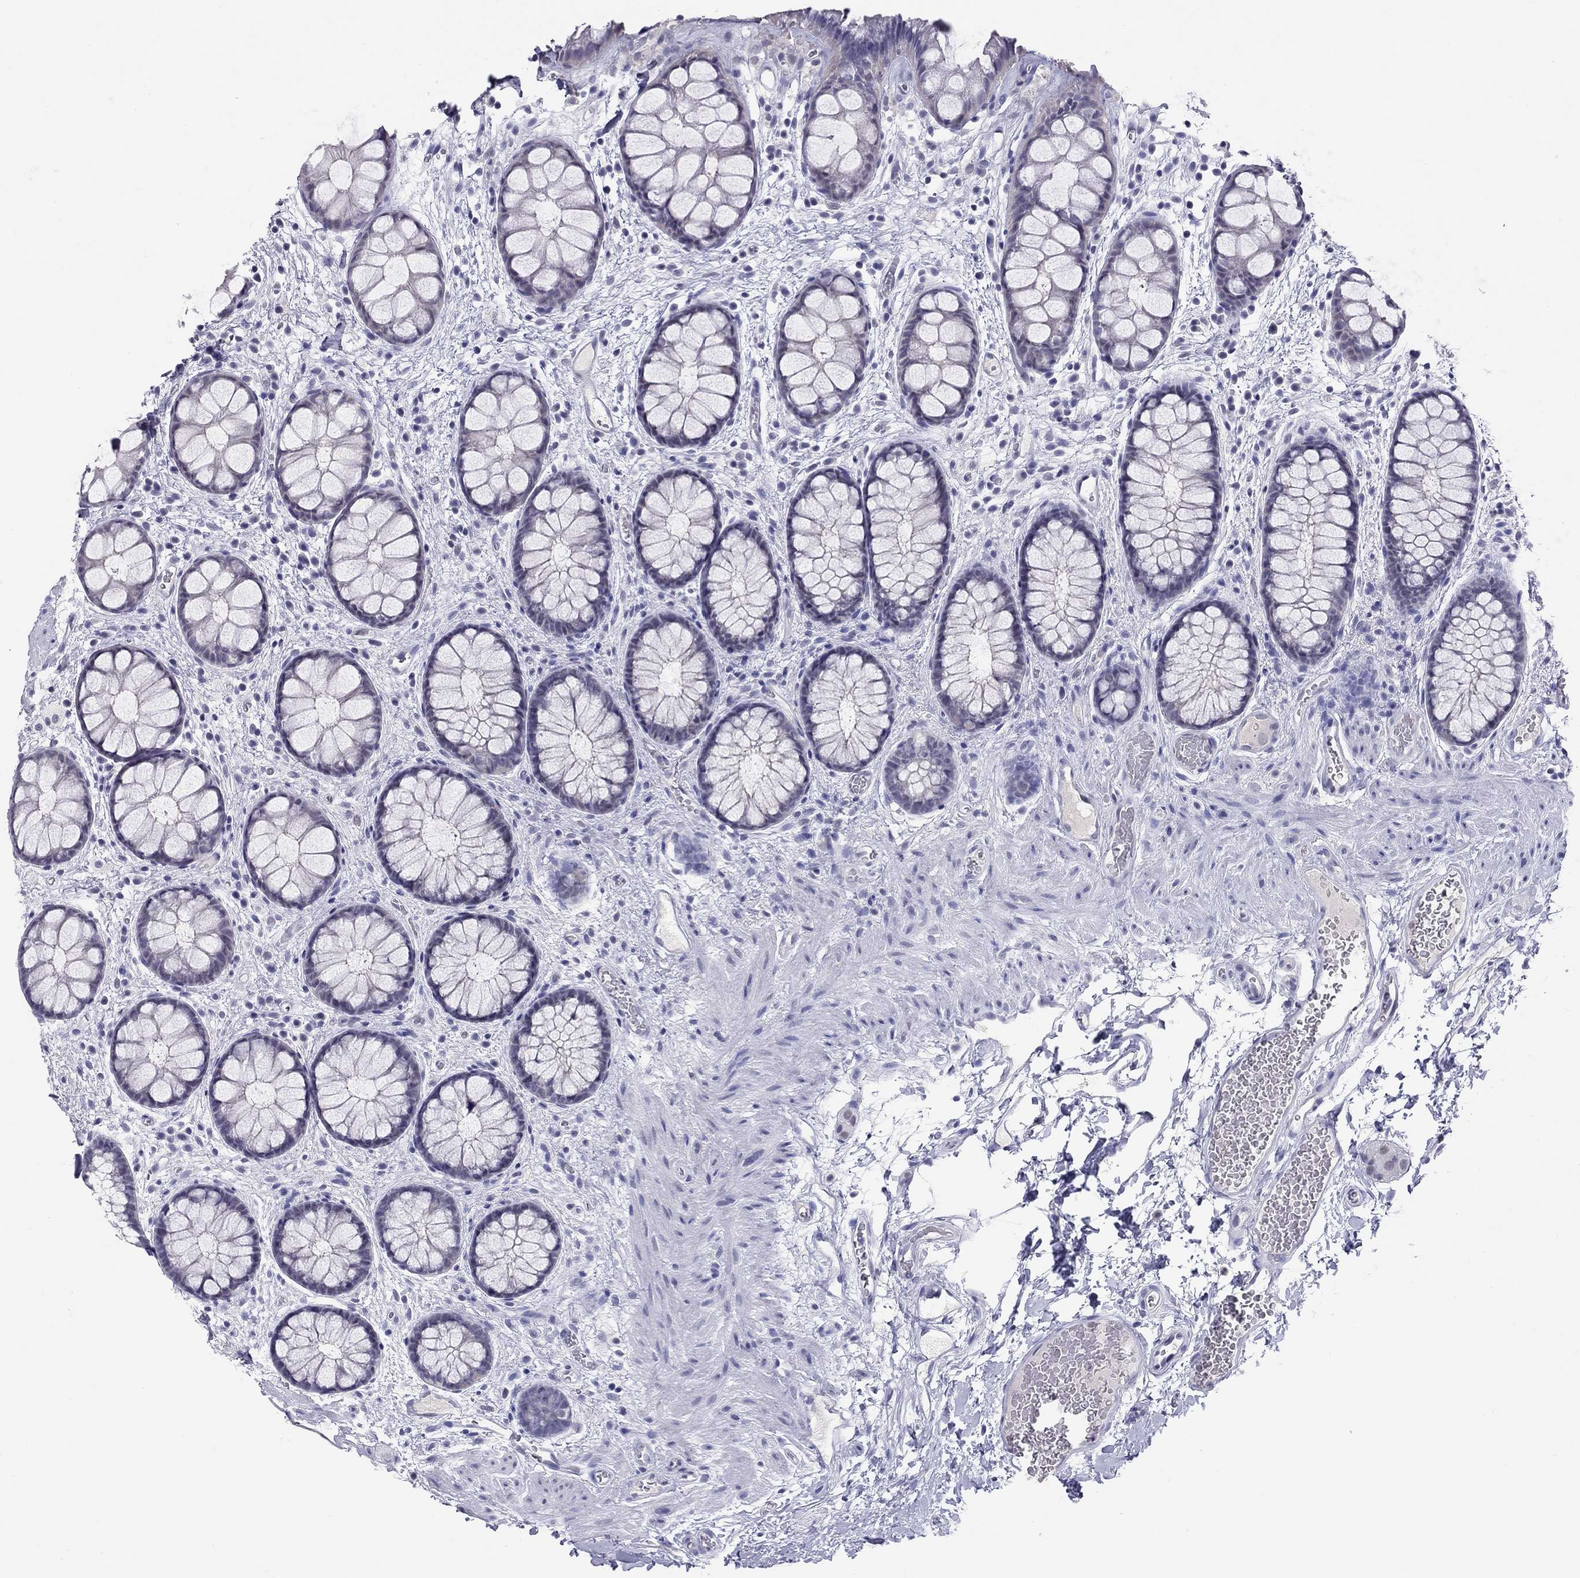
{"staining": {"intensity": "negative", "quantity": "none", "location": "none"}, "tissue": "rectum", "cell_type": "Glandular cells", "image_type": "normal", "snomed": [{"axis": "morphology", "description": "Normal tissue, NOS"}, {"axis": "topography", "description": "Rectum"}], "caption": "Image shows no protein positivity in glandular cells of unremarkable rectum.", "gene": "JHY", "patient": {"sex": "female", "age": 62}}